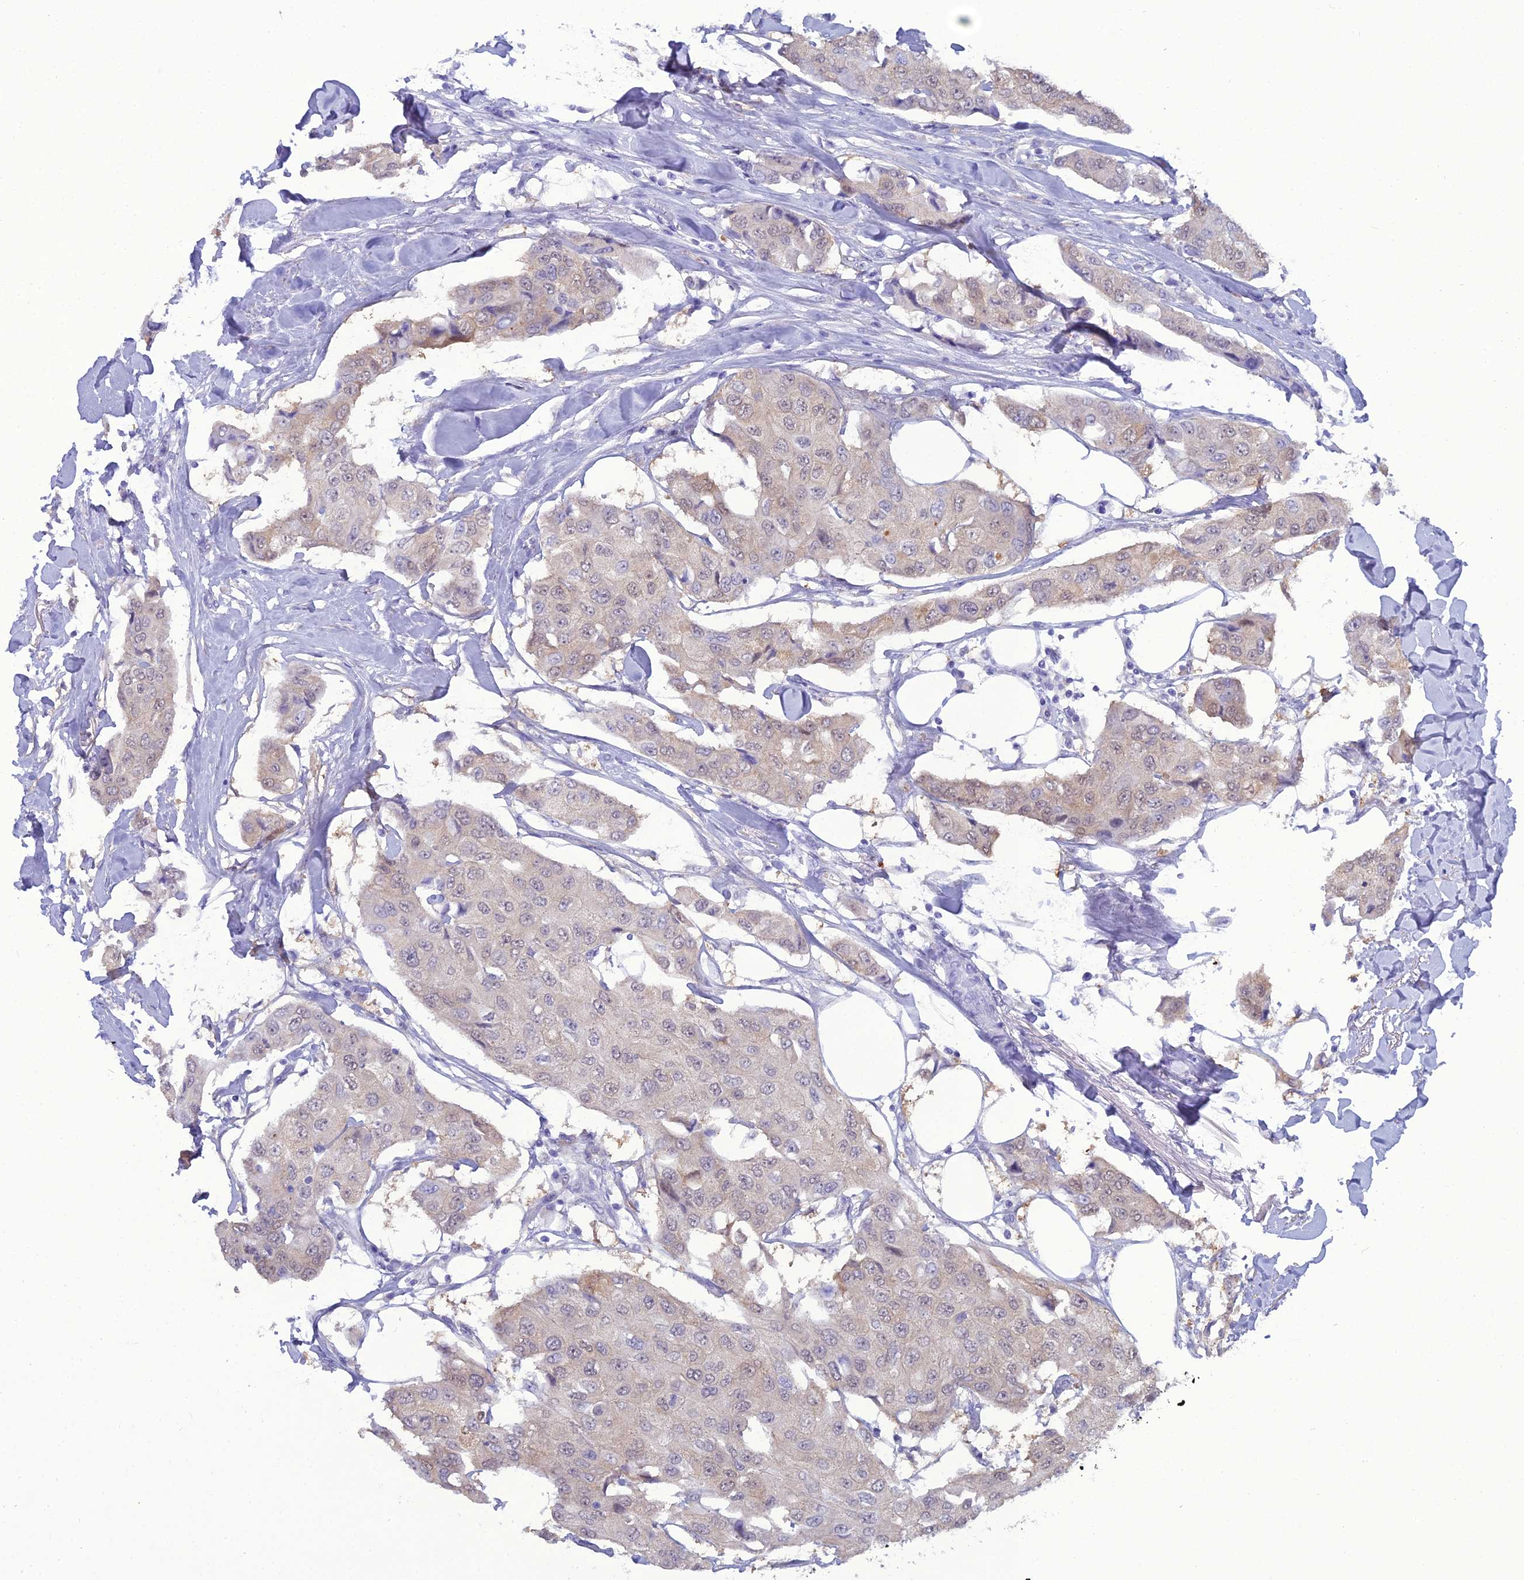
{"staining": {"intensity": "weak", "quantity": "<25%", "location": "cytoplasmic/membranous"}, "tissue": "breast cancer", "cell_type": "Tumor cells", "image_type": "cancer", "snomed": [{"axis": "morphology", "description": "Duct carcinoma"}, {"axis": "topography", "description": "Breast"}], "caption": "Human infiltrating ductal carcinoma (breast) stained for a protein using immunohistochemistry demonstrates no positivity in tumor cells.", "gene": "GNPNAT1", "patient": {"sex": "female", "age": 80}}